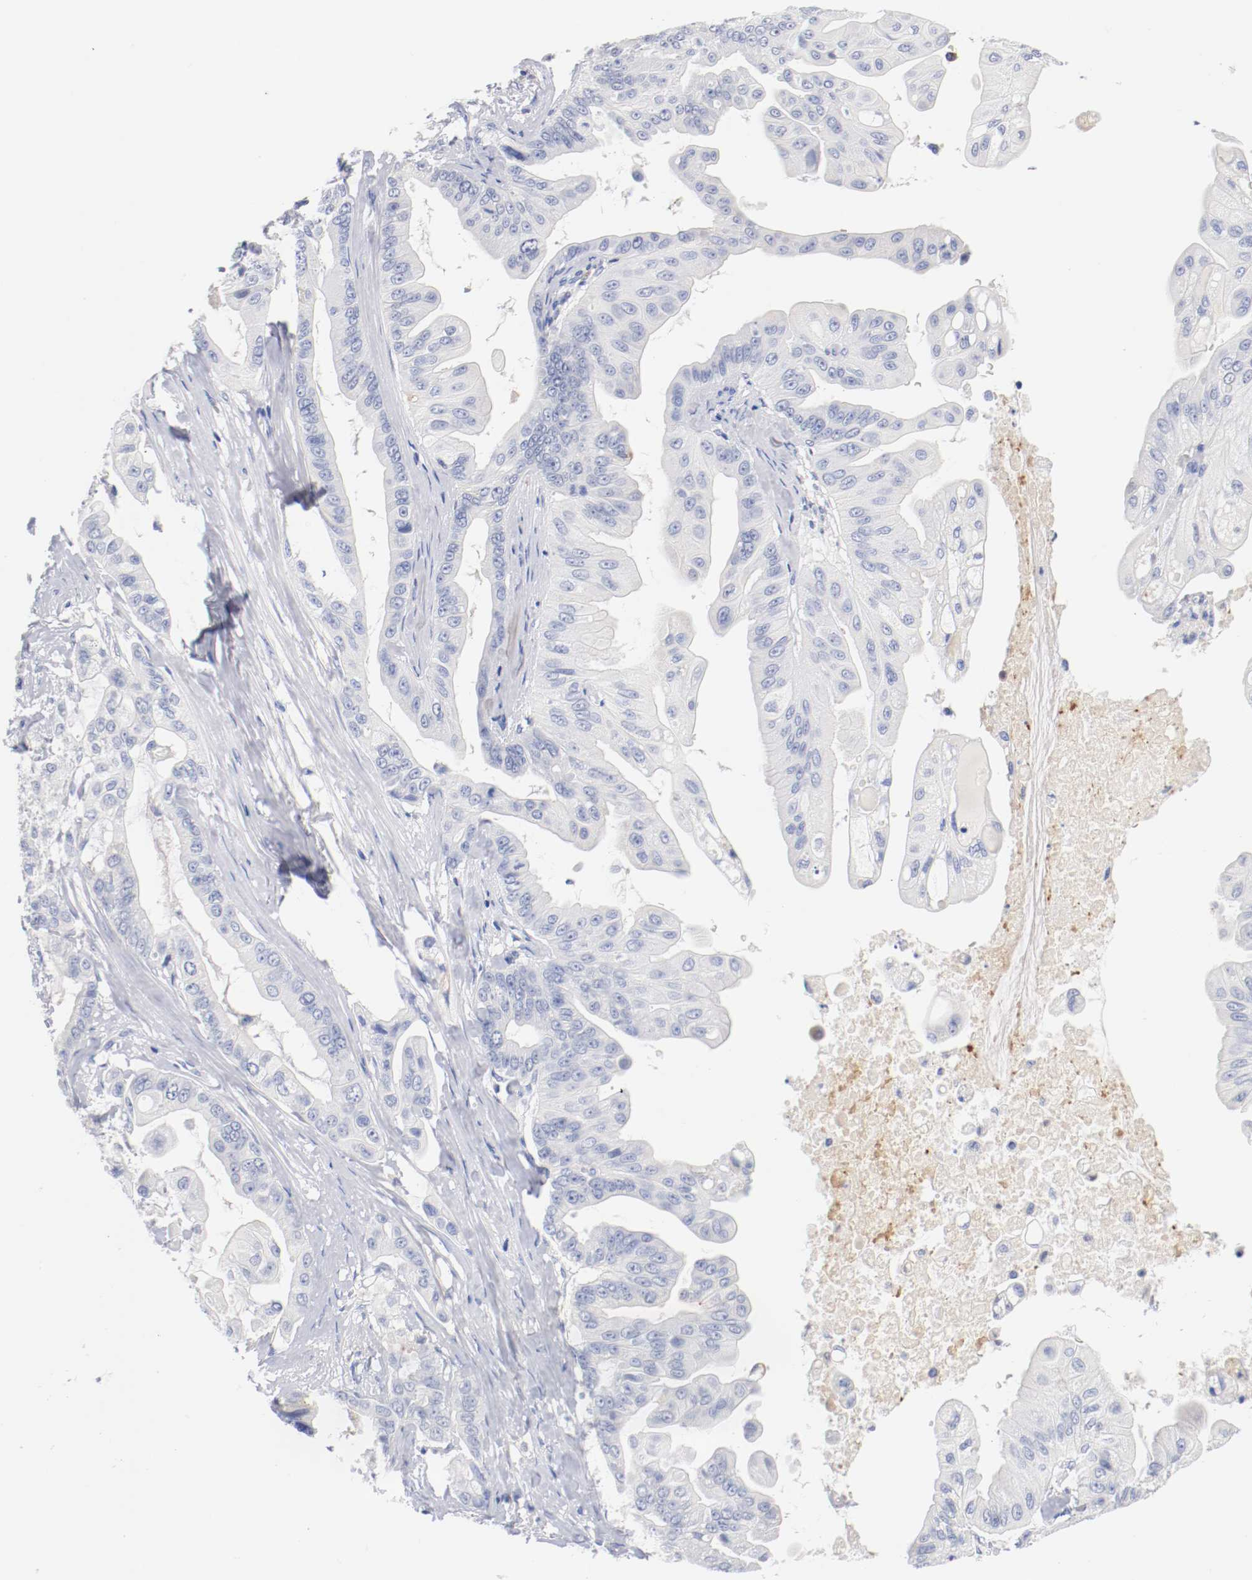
{"staining": {"intensity": "negative", "quantity": "none", "location": "none"}, "tissue": "pancreatic cancer", "cell_type": "Tumor cells", "image_type": "cancer", "snomed": [{"axis": "morphology", "description": "Adenocarcinoma, NOS"}, {"axis": "topography", "description": "Pancreas"}], "caption": "Image shows no protein positivity in tumor cells of pancreatic cancer (adenocarcinoma) tissue. The staining is performed using DAB (3,3'-diaminobenzidine) brown chromogen with nuclei counter-stained in using hematoxylin.", "gene": "FGFBP1", "patient": {"sex": "female", "age": 75}}